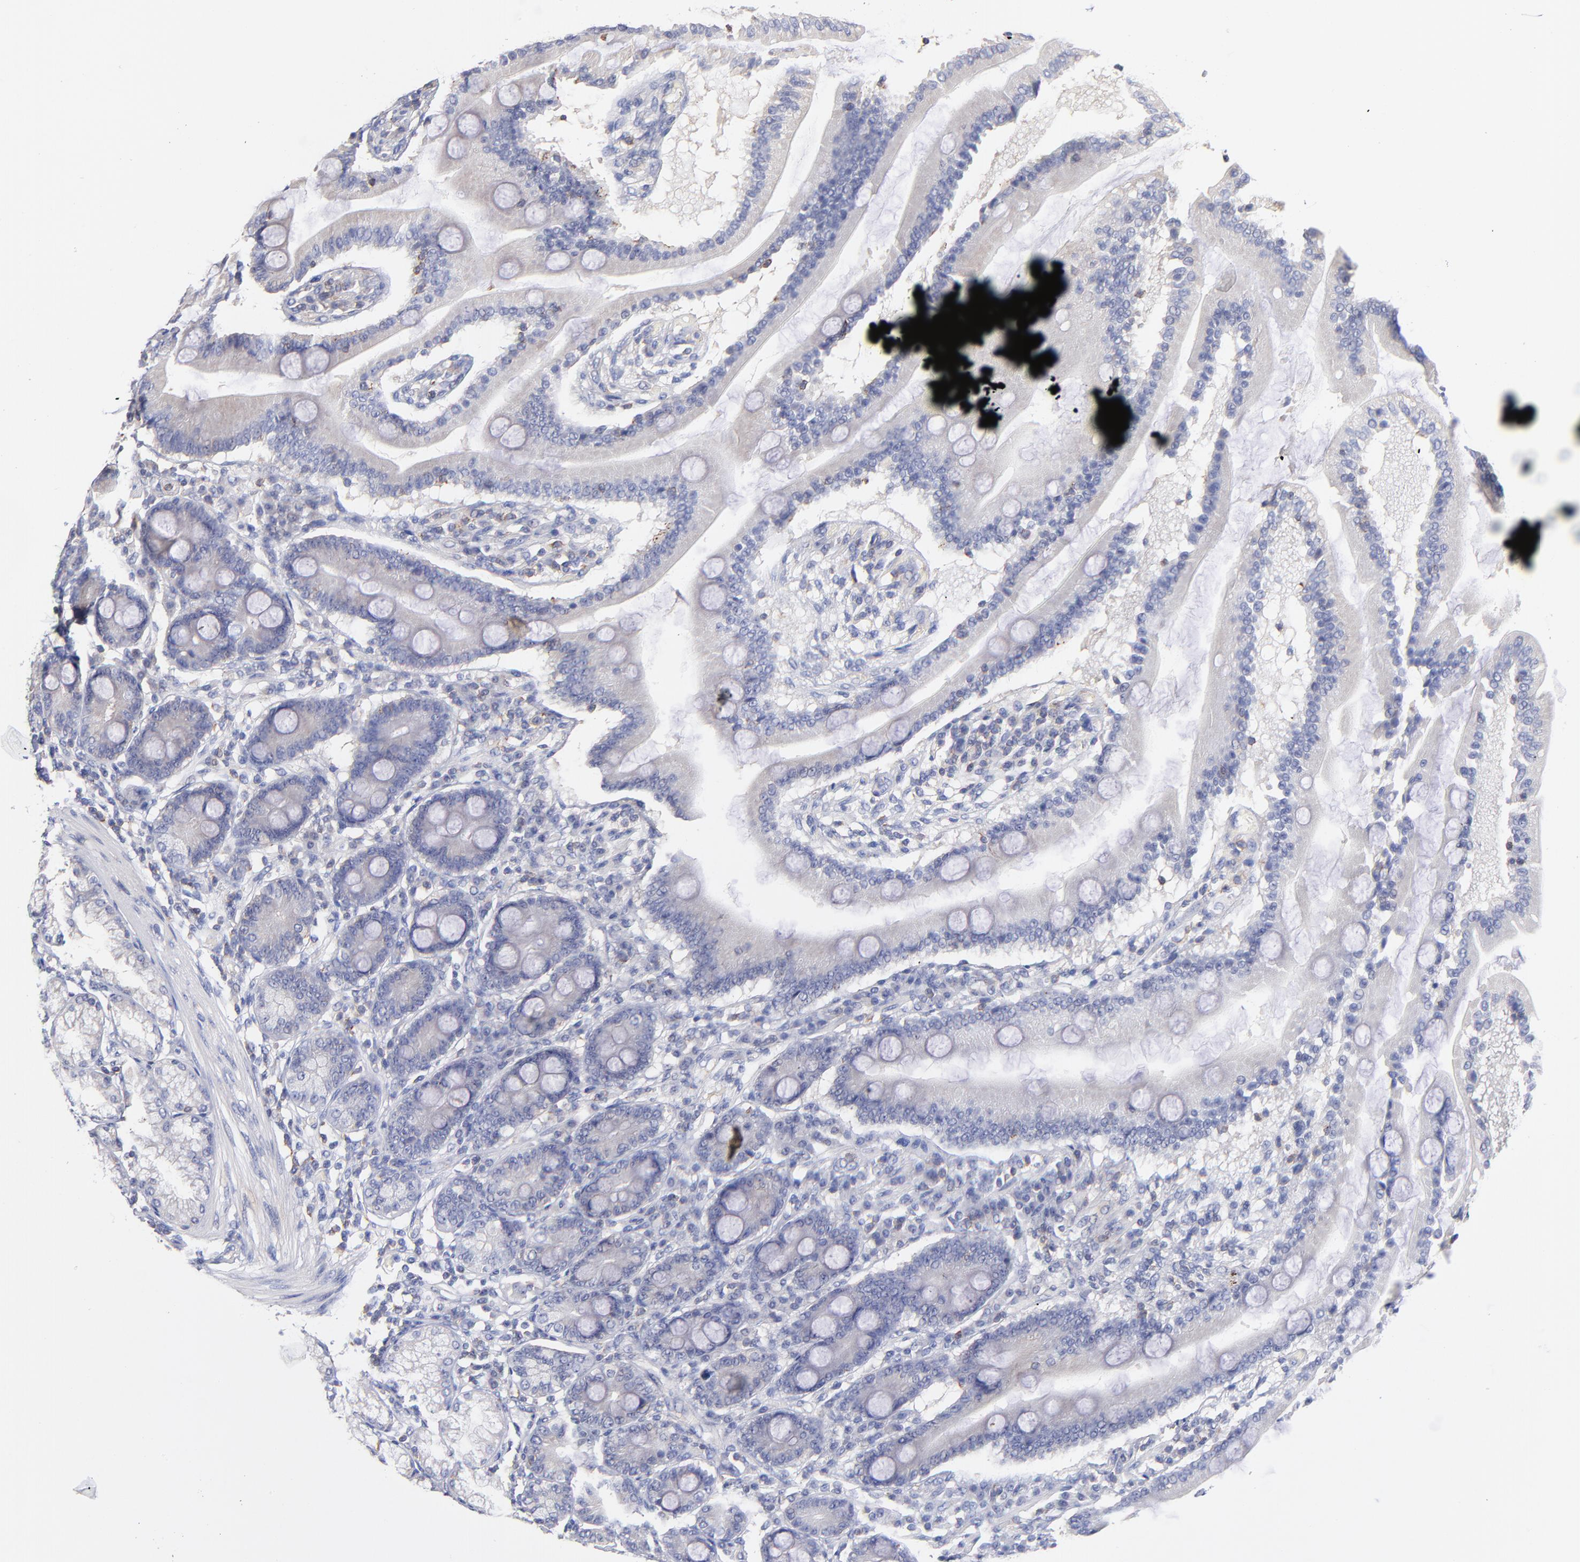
{"staining": {"intensity": "negative", "quantity": "none", "location": "none"}, "tissue": "duodenum", "cell_type": "Glandular cells", "image_type": "normal", "snomed": [{"axis": "morphology", "description": "Normal tissue, NOS"}, {"axis": "topography", "description": "Duodenum"}], "caption": "DAB immunohistochemical staining of unremarkable human duodenum reveals no significant positivity in glandular cells. (Brightfield microscopy of DAB immunohistochemistry (IHC) at high magnification).", "gene": "KREMEN2", "patient": {"sex": "female", "age": 64}}